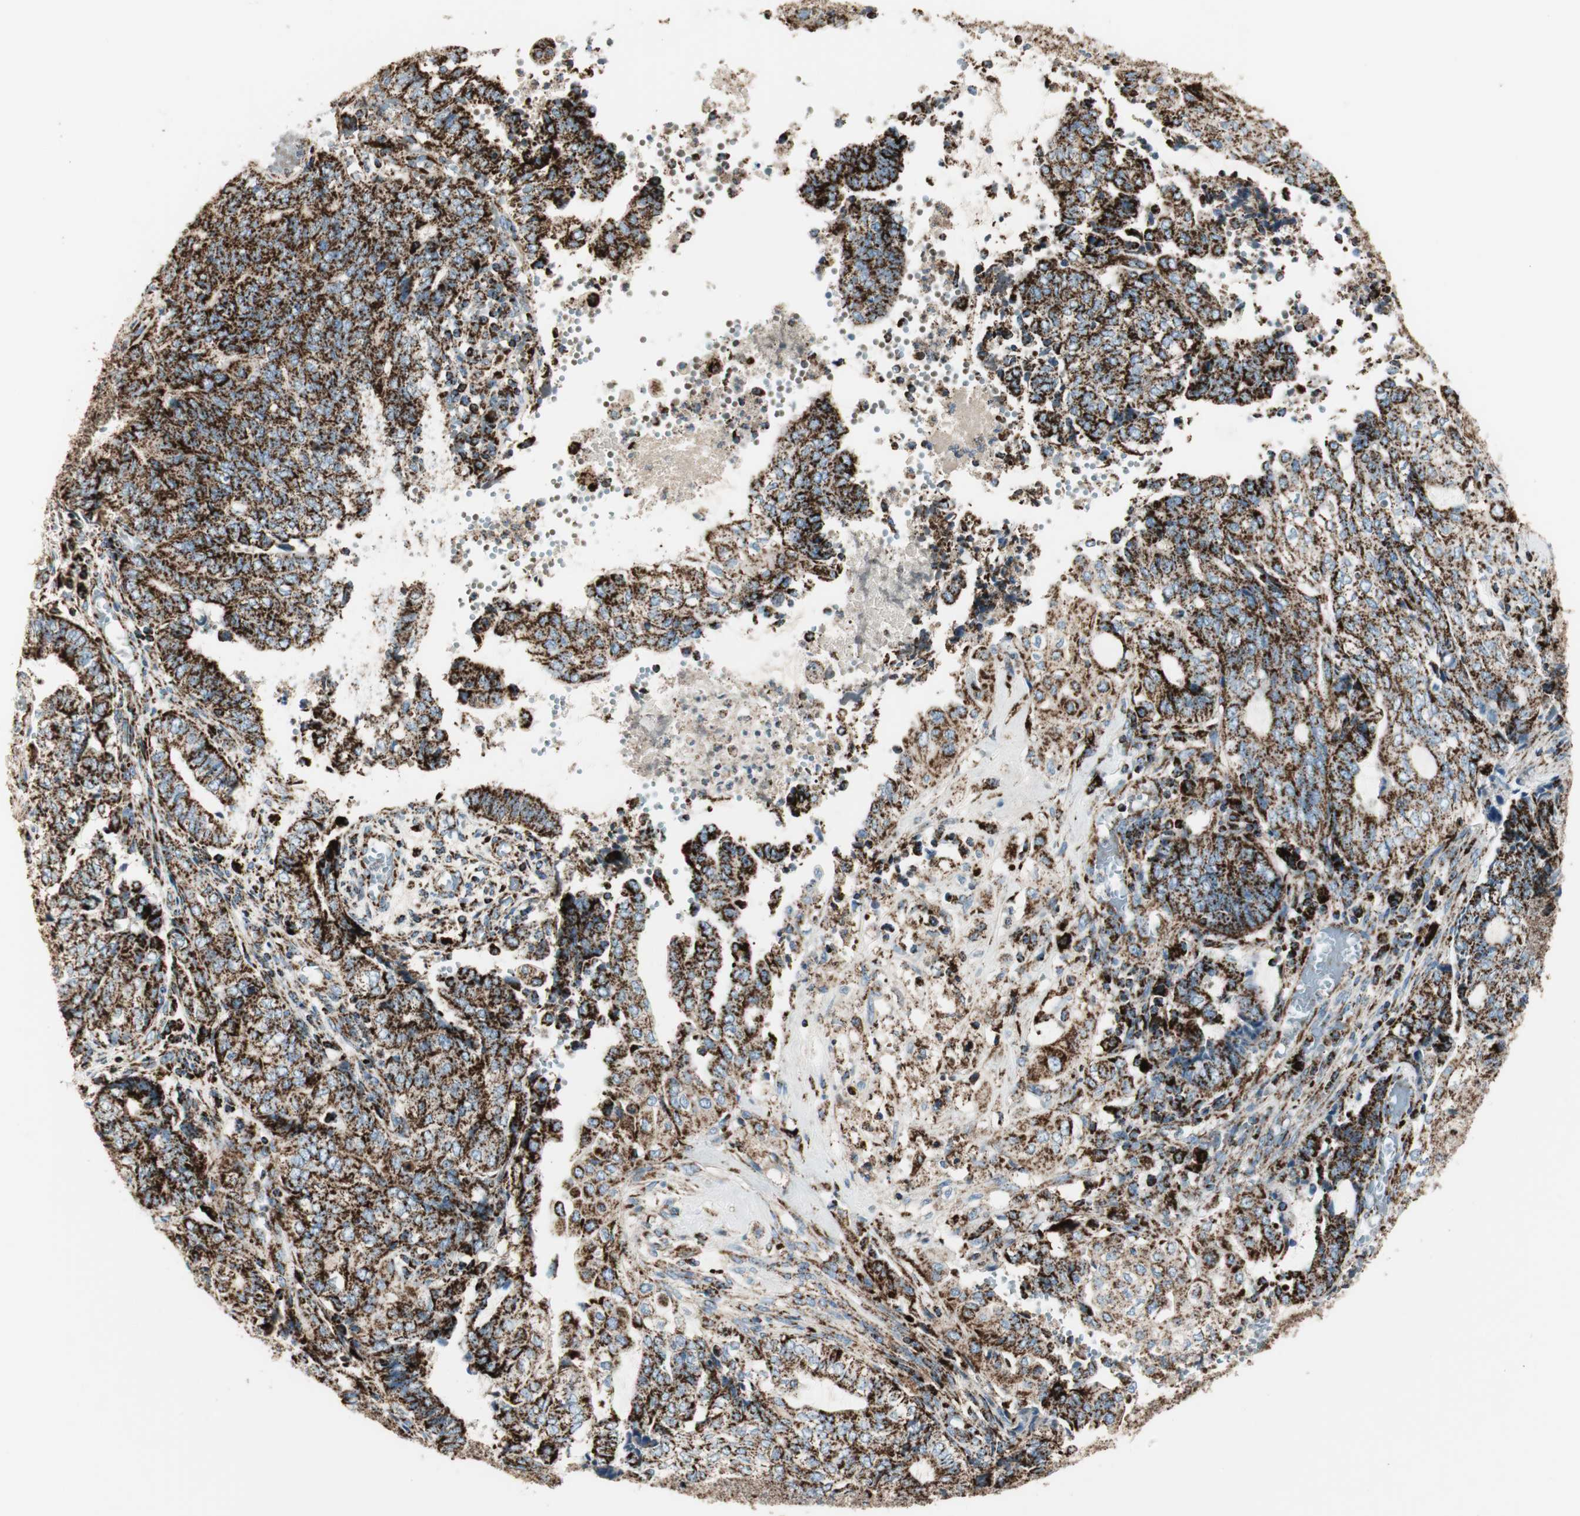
{"staining": {"intensity": "strong", "quantity": ">75%", "location": "cytoplasmic/membranous"}, "tissue": "endometrial cancer", "cell_type": "Tumor cells", "image_type": "cancer", "snomed": [{"axis": "morphology", "description": "Adenocarcinoma, NOS"}, {"axis": "topography", "description": "Uterus"}, {"axis": "topography", "description": "Endometrium"}], "caption": "Strong cytoplasmic/membranous protein staining is seen in about >75% of tumor cells in endometrial cancer (adenocarcinoma). Nuclei are stained in blue.", "gene": "ME2", "patient": {"sex": "female", "age": 70}}